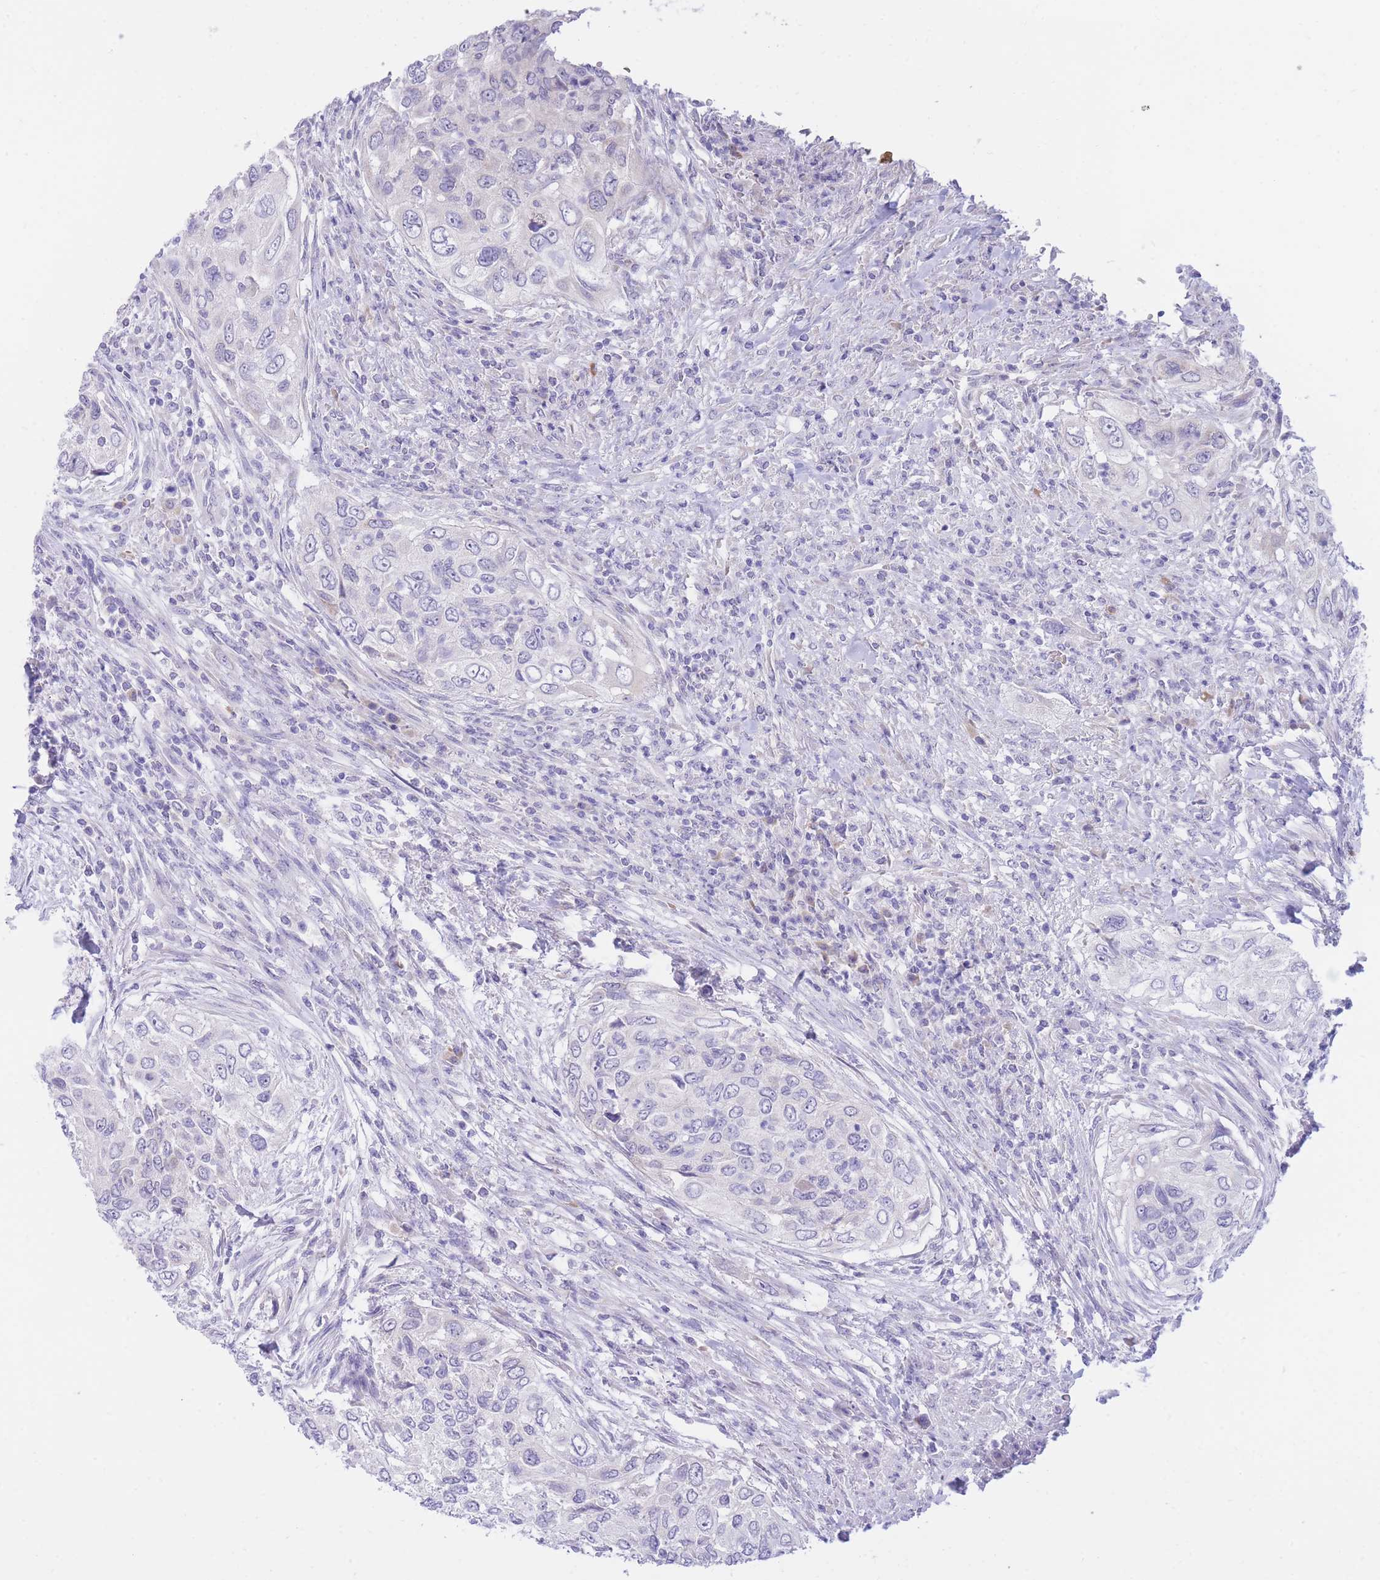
{"staining": {"intensity": "negative", "quantity": "none", "location": "none"}, "tissue": "urothelial cancer", "cell_type": "Tumor cells", "image_type": "cancer", "snomed": [{"axis": "morphology", "description": "Urothelial carcinoma, High grade"}, {"axis": "topography", "description": "Urinary bladder"}], "caption": "DAB immunohistochemical staining of high-grade urothelial carcinoma reveals no significant staining in tumor cells.", "gene": "SSUH2", "patient": {"sex": "female", "age": 60}}